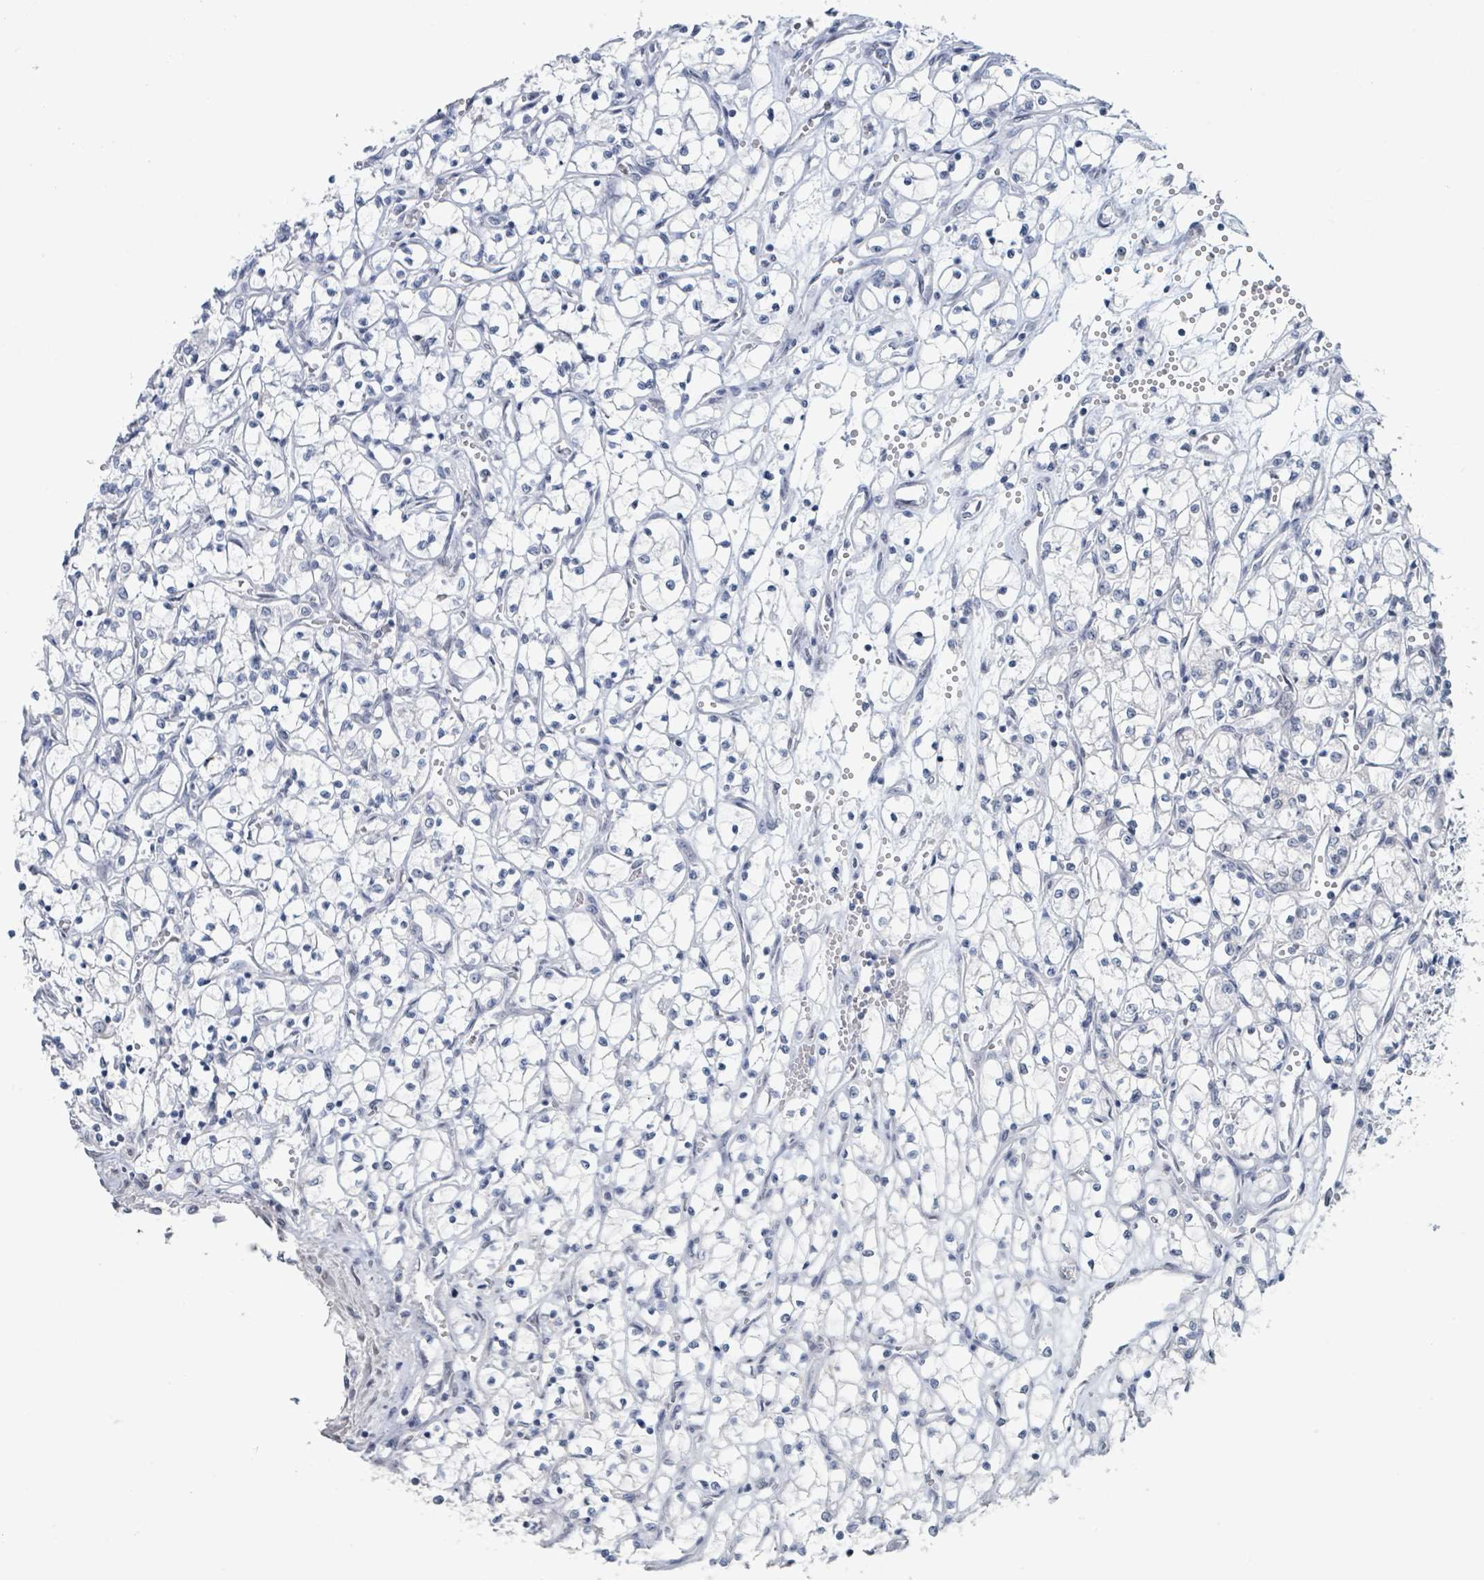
{"staining": {"intensity": "negative", "quantity": "none", "location": "none"}, "tissue": "renal cancer", "cell_type": "Tumor cells", "image_type": "cancer", "snomed": [{"axis": "morphology", "description": "Adenocarcinoma, NOS"}, {"axis": "topography", "description": "Kidney"}], "caption": "There is no significant staining in tumor cells of renal cancer.", "gene": "EHMT2", "patient": {"sex": "female", "age": 69}}